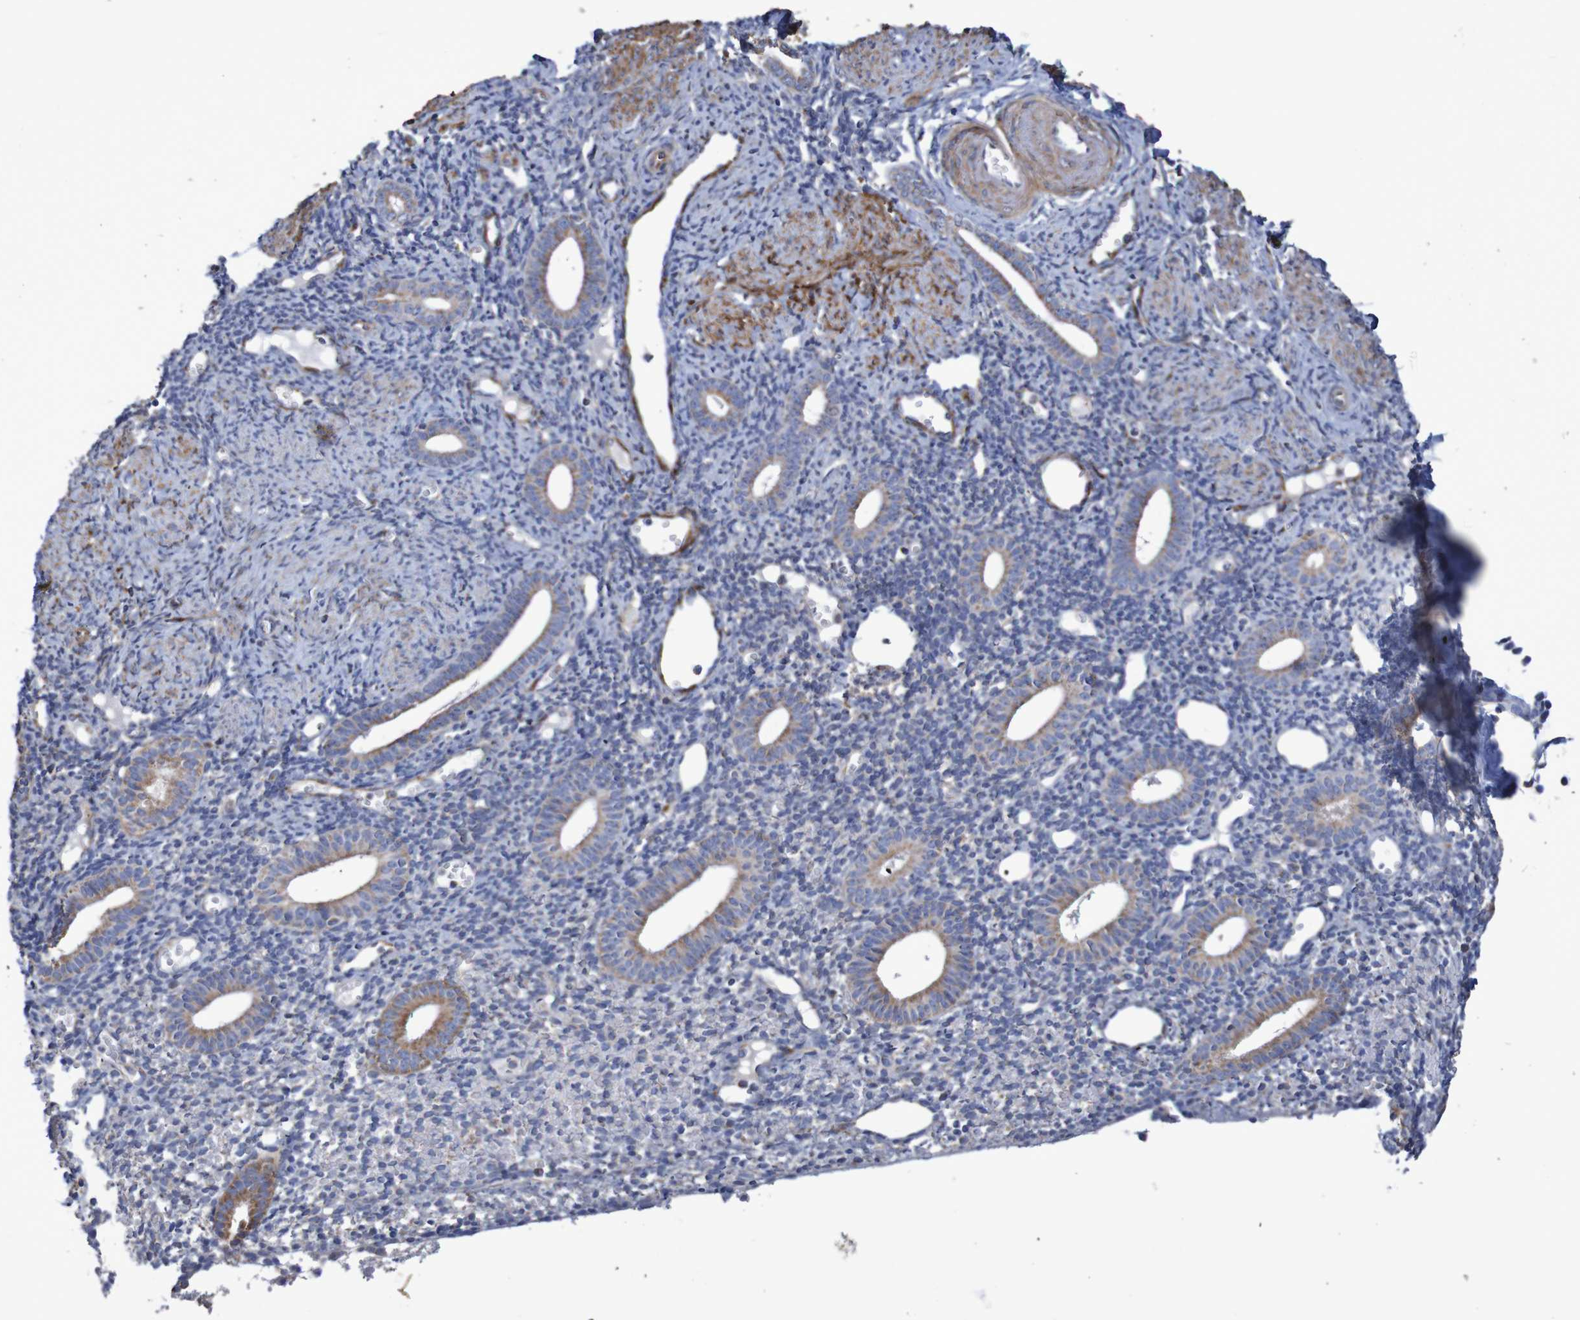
{"staining": {"intensity": "moderate", "quantity": "<25%", "location": "cytoplasmic/membranous"}, "tissue": "endometrium", "cell_type": "Cells in endometrial stroma", "image_type": "normal", "snomed": [{"axis": "morphology", "description": "Normal tissue, NOS"}, {"axis": "topography", "description": "Endometrium"}], "caption": "Endometrium was stained to show a protein in brown. There is low levels of moderate cytoplasmic/membranous staining in approximately <25% of cells in endometrial stroma. The staining was performed using DAB to visualize the protein expression in brown, while the nuclei were stained in blue with hematoxylin (Magnification: 20x).", "gene": "MMEL1", "patient": {"sex": "female", "age": 50}}